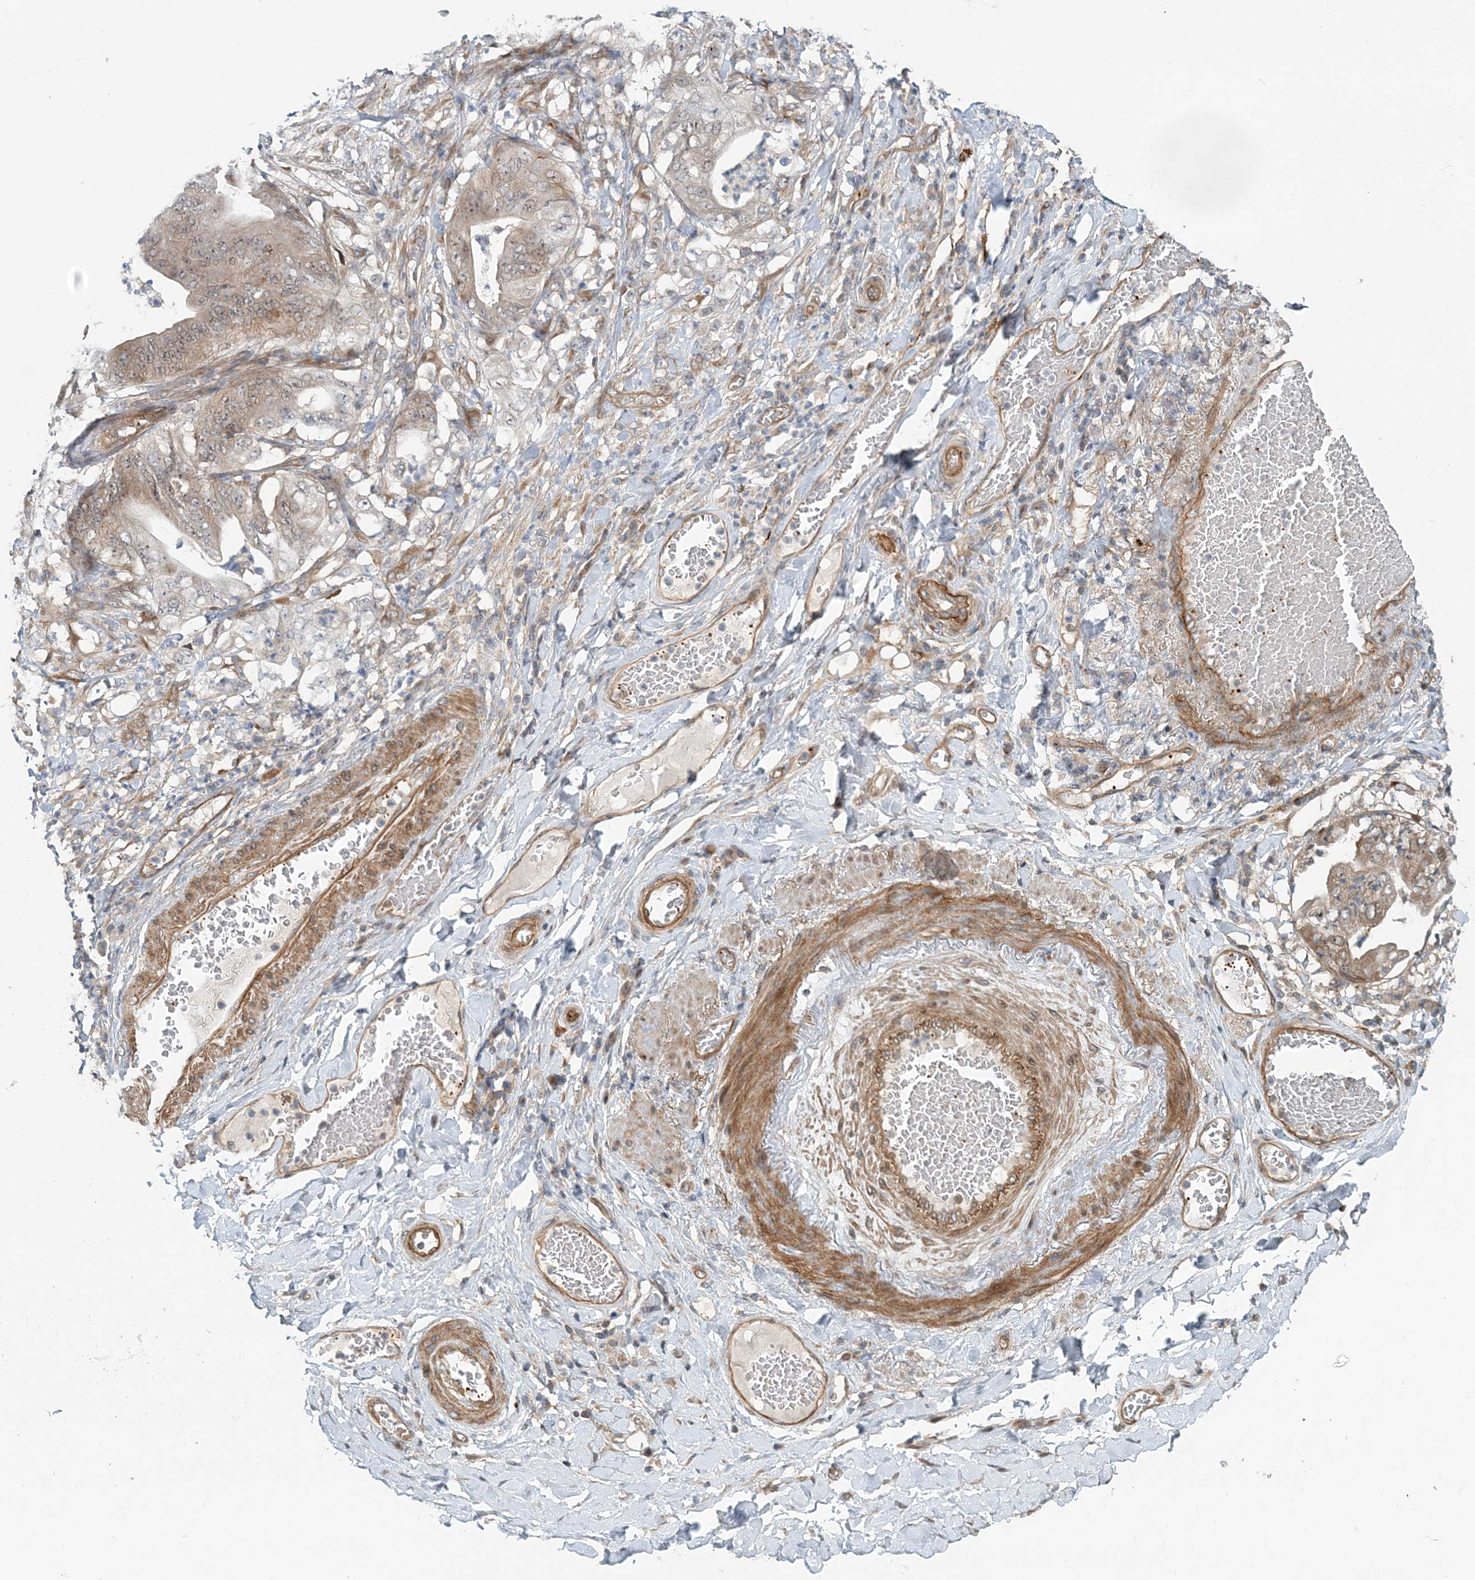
{"staining": {"intensity": "weak", "quantity": "25%-75%", "location": "cytoplasmic/membranous"}, "tissue": "stomach cancer", "cell_type": "Tumor cells", "image_type": "cancer", "snomed": [{"axis": "morphology", "description": "Adenocarcinoma, NOS"}, {"axis": "topography", "description": "Stomach"}], "caption": "A high-resolution image shows immunohistochemistry (IHC) staining of stomach cancer, which demonstrates weak cytoplasmic/membranous expression in about 25%-75% of tumor cells.", "gene": "GEMIN5", "patient": {"sex": "female", "age": 73}}